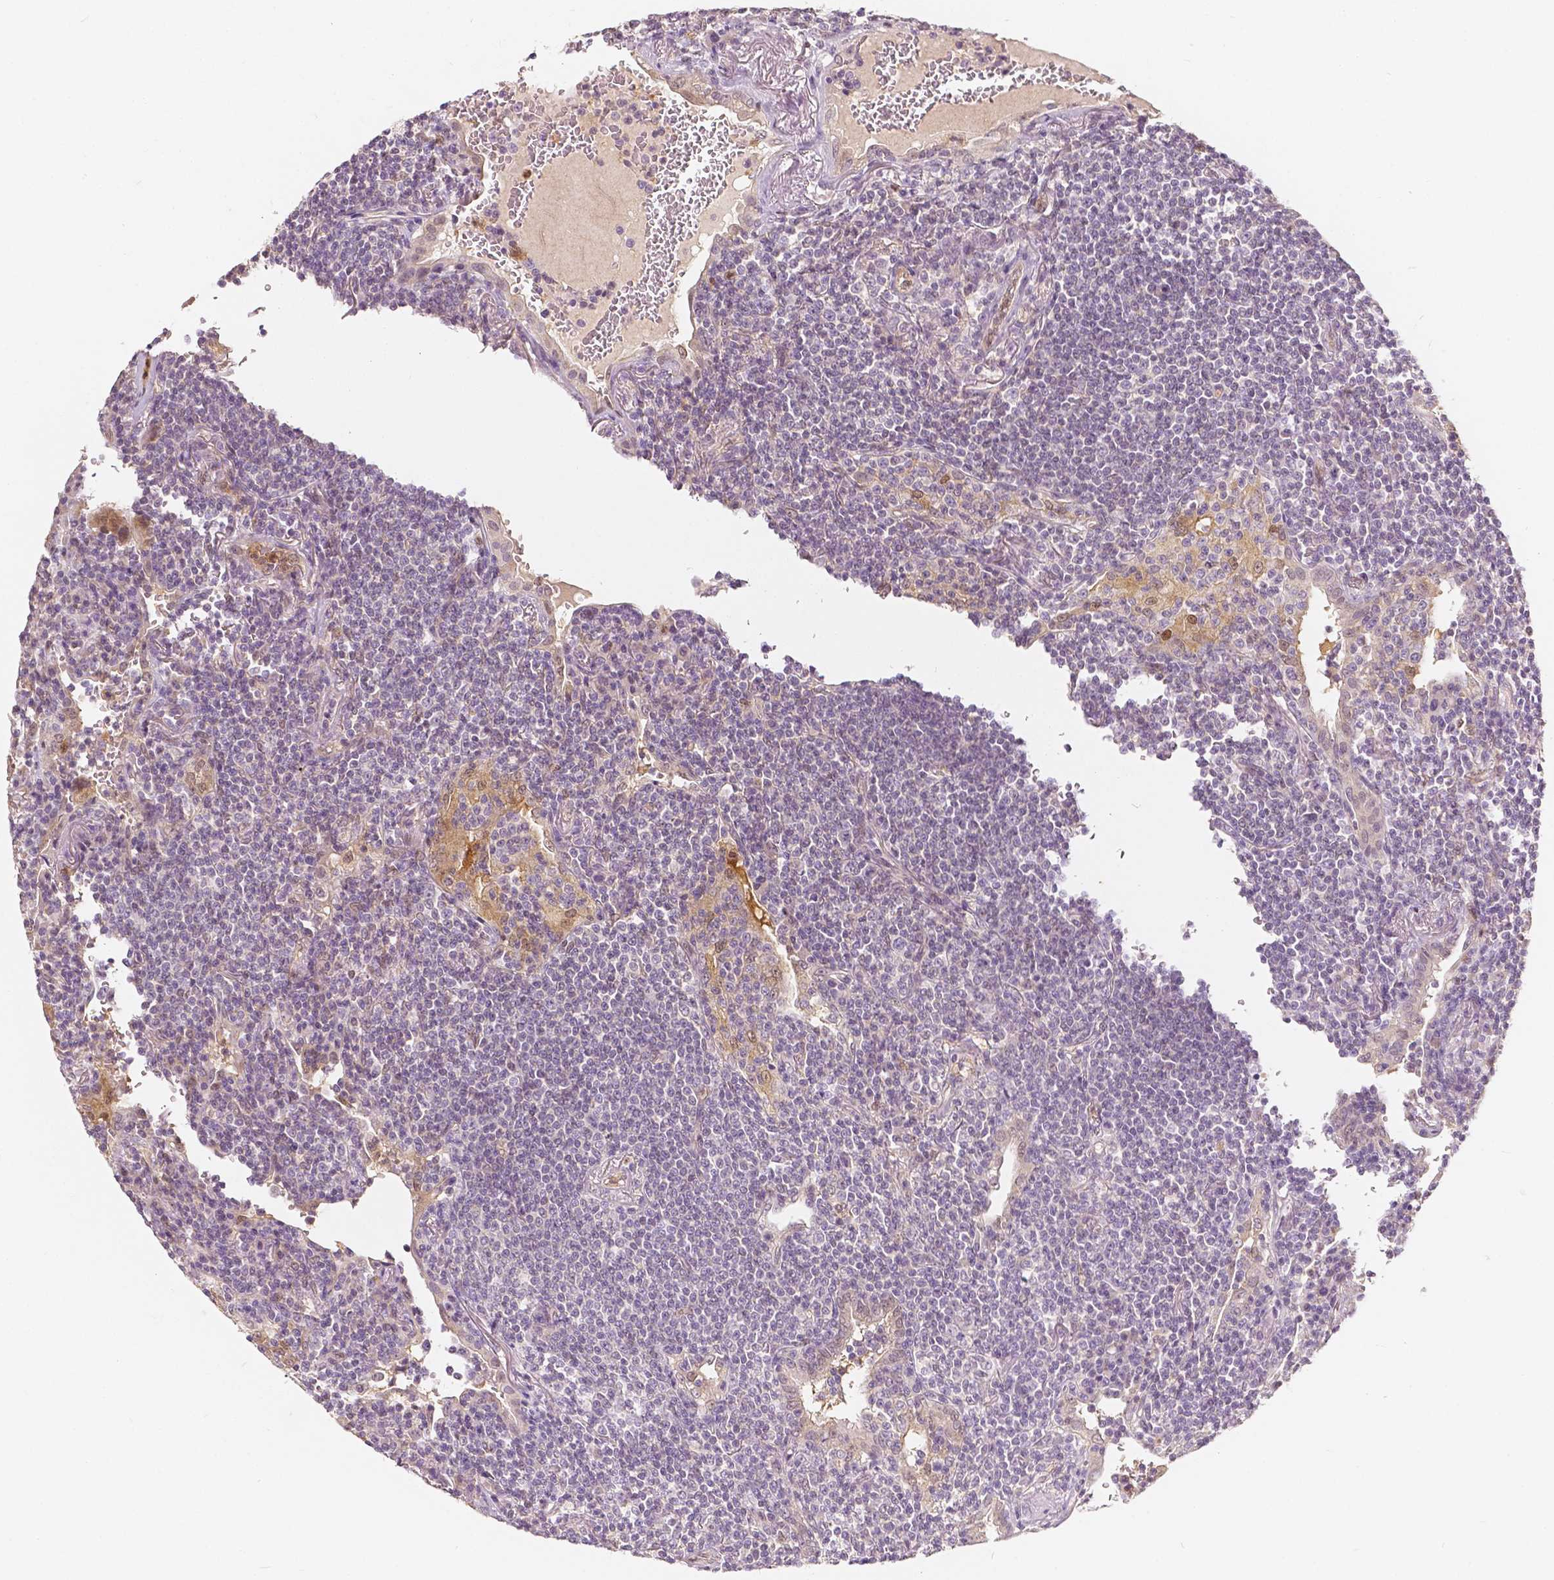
{"staining": {"intensity": "negative", "quantity": "none", "location": "none"}, "tissue": "lymphoma", "cell_type": "Tumor cells", "image_type": "cancer", "snomed": [{"axis": "morphology", "description": "Malignant lymphoma, non-Hodgkin's type, Low grade"}, {"axis": "topography", "description": "Lung"}], "caption": "The IHC image has no significant positivity in tumor cells of malignant lymphoma, non-Hodgkin's type (low-grade) tissue.", "gene": "NAPRT", "patient": {"sex": "female", "age": 71}}